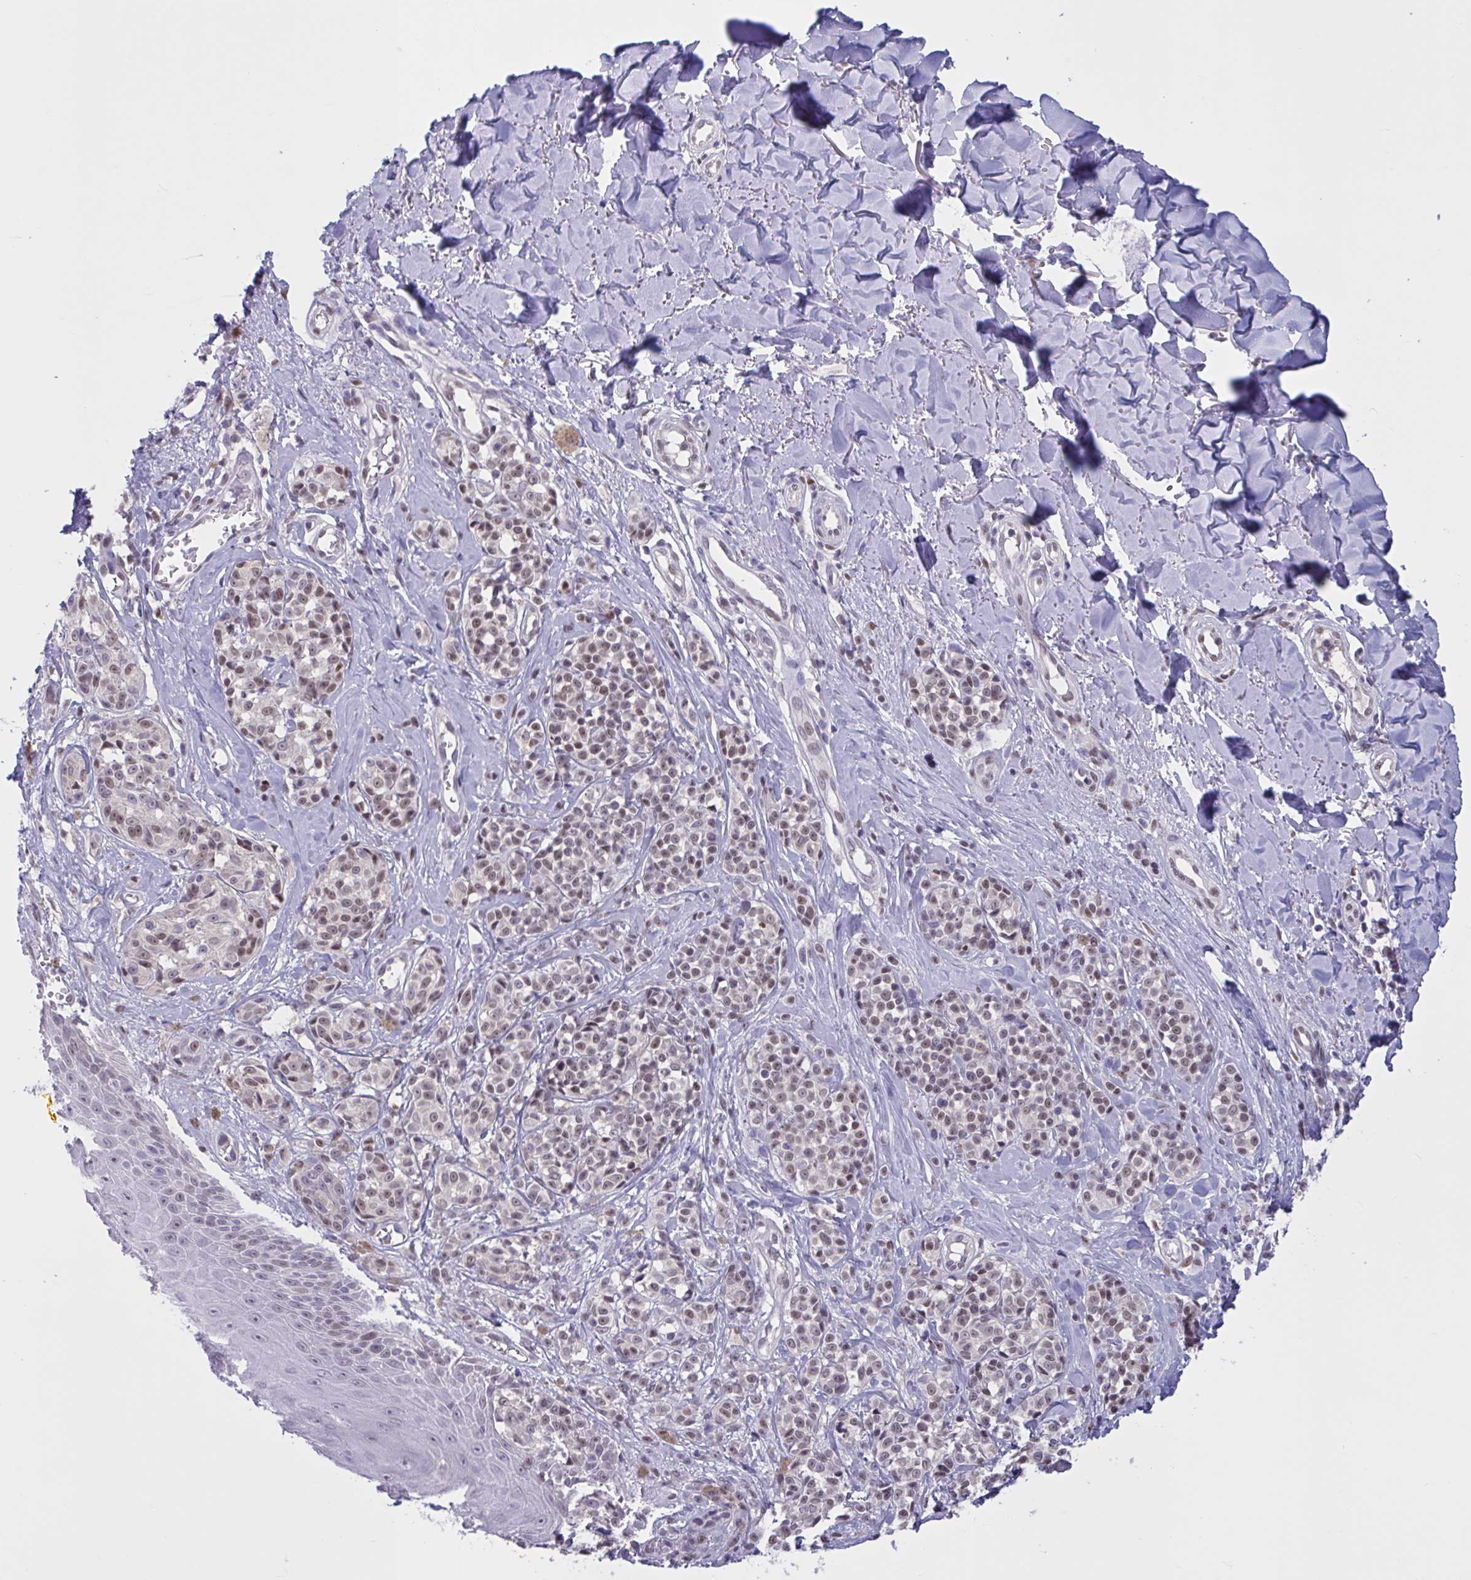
{"staining": {"intensity": "weak", "quantity": "25%-75%", "location": "nuclear"}, "tissue": "melanoma", "cell_type": "Tumor cells", "image_type": "cancer", "snomed": [{"axis": "morphology", "description": "Malignant melanoma, NOS"}, {"axis": "topography", "description": "Skin"}], "caption": "This is an image of IHC staining of melanoma, which shows weak expression in the nuclear of tumor cells.", "gene": "RBL1", "patient": {"sex": "male", "age": 74}}